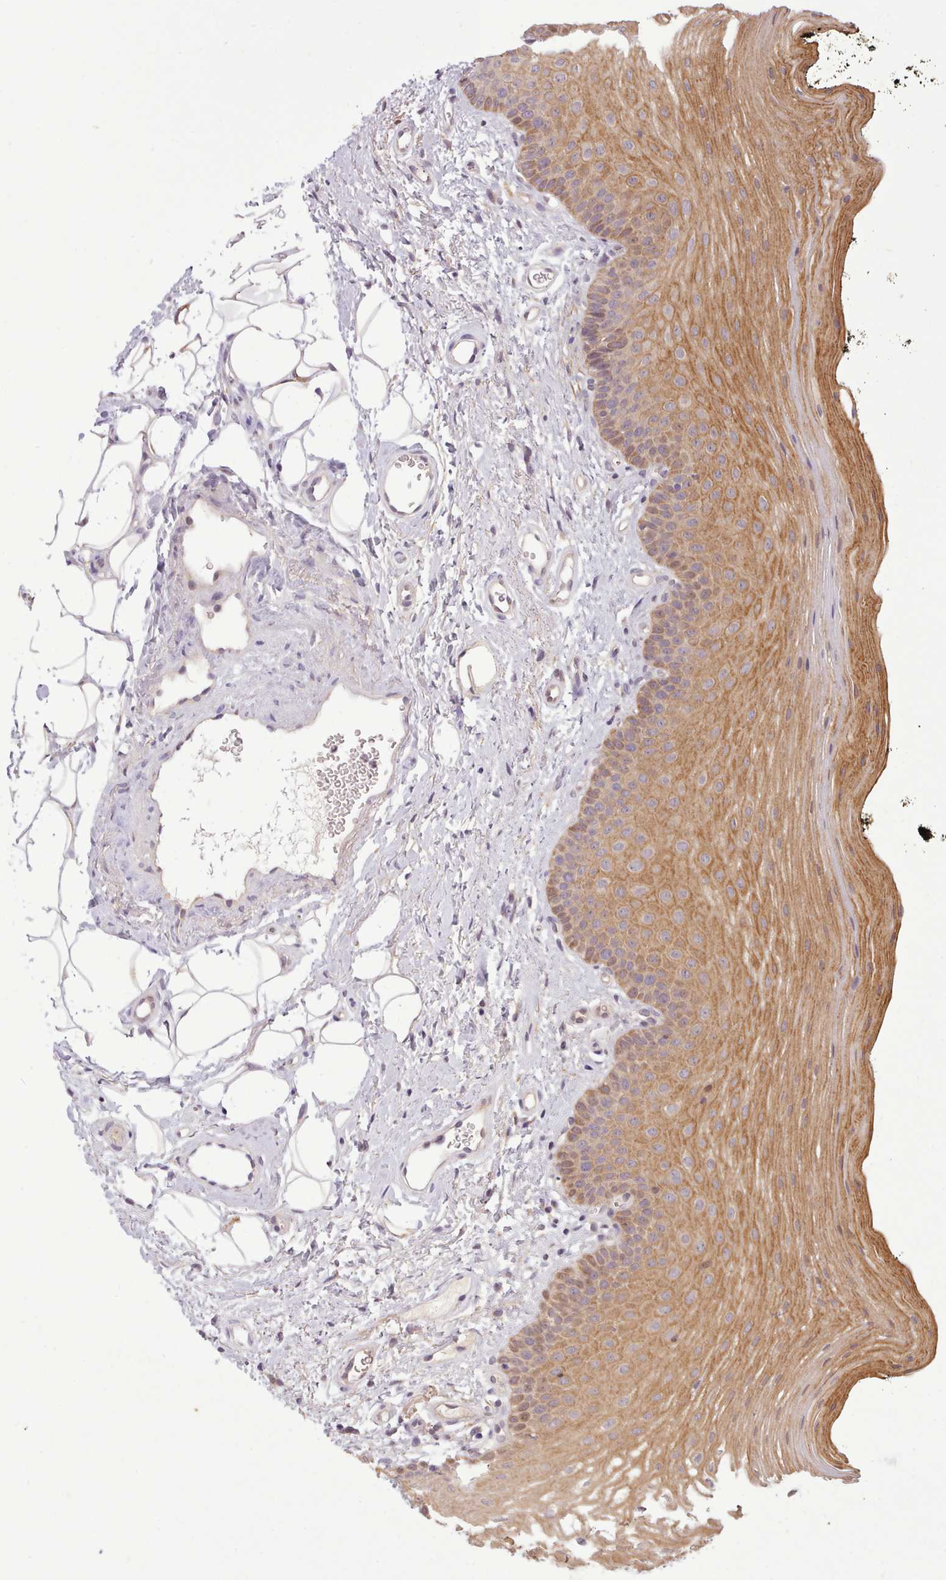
{"staining": {"intensity": "moderate", "quantity": ">75%", "location": "cytoplasmic/membranous"}, "tissue": "oral mucosa", "cell_type": "Squamous epithelial cells", "image_type": "normal", "snomed": [{"axis": "morphology", "description": "No evidence of malignacy"}, {"axis": "topography", "description": "Oral tissue"}, {"axis": "topography", "description": "Head-Neck"}], "caption": "Moderate cytoplasmic/membranous protein expression is appreciated in about >75% of squamous epithelial cells in oral mucosa.", "gene": "NMRK1", "patient": {"sex": "male", "age": 68}}